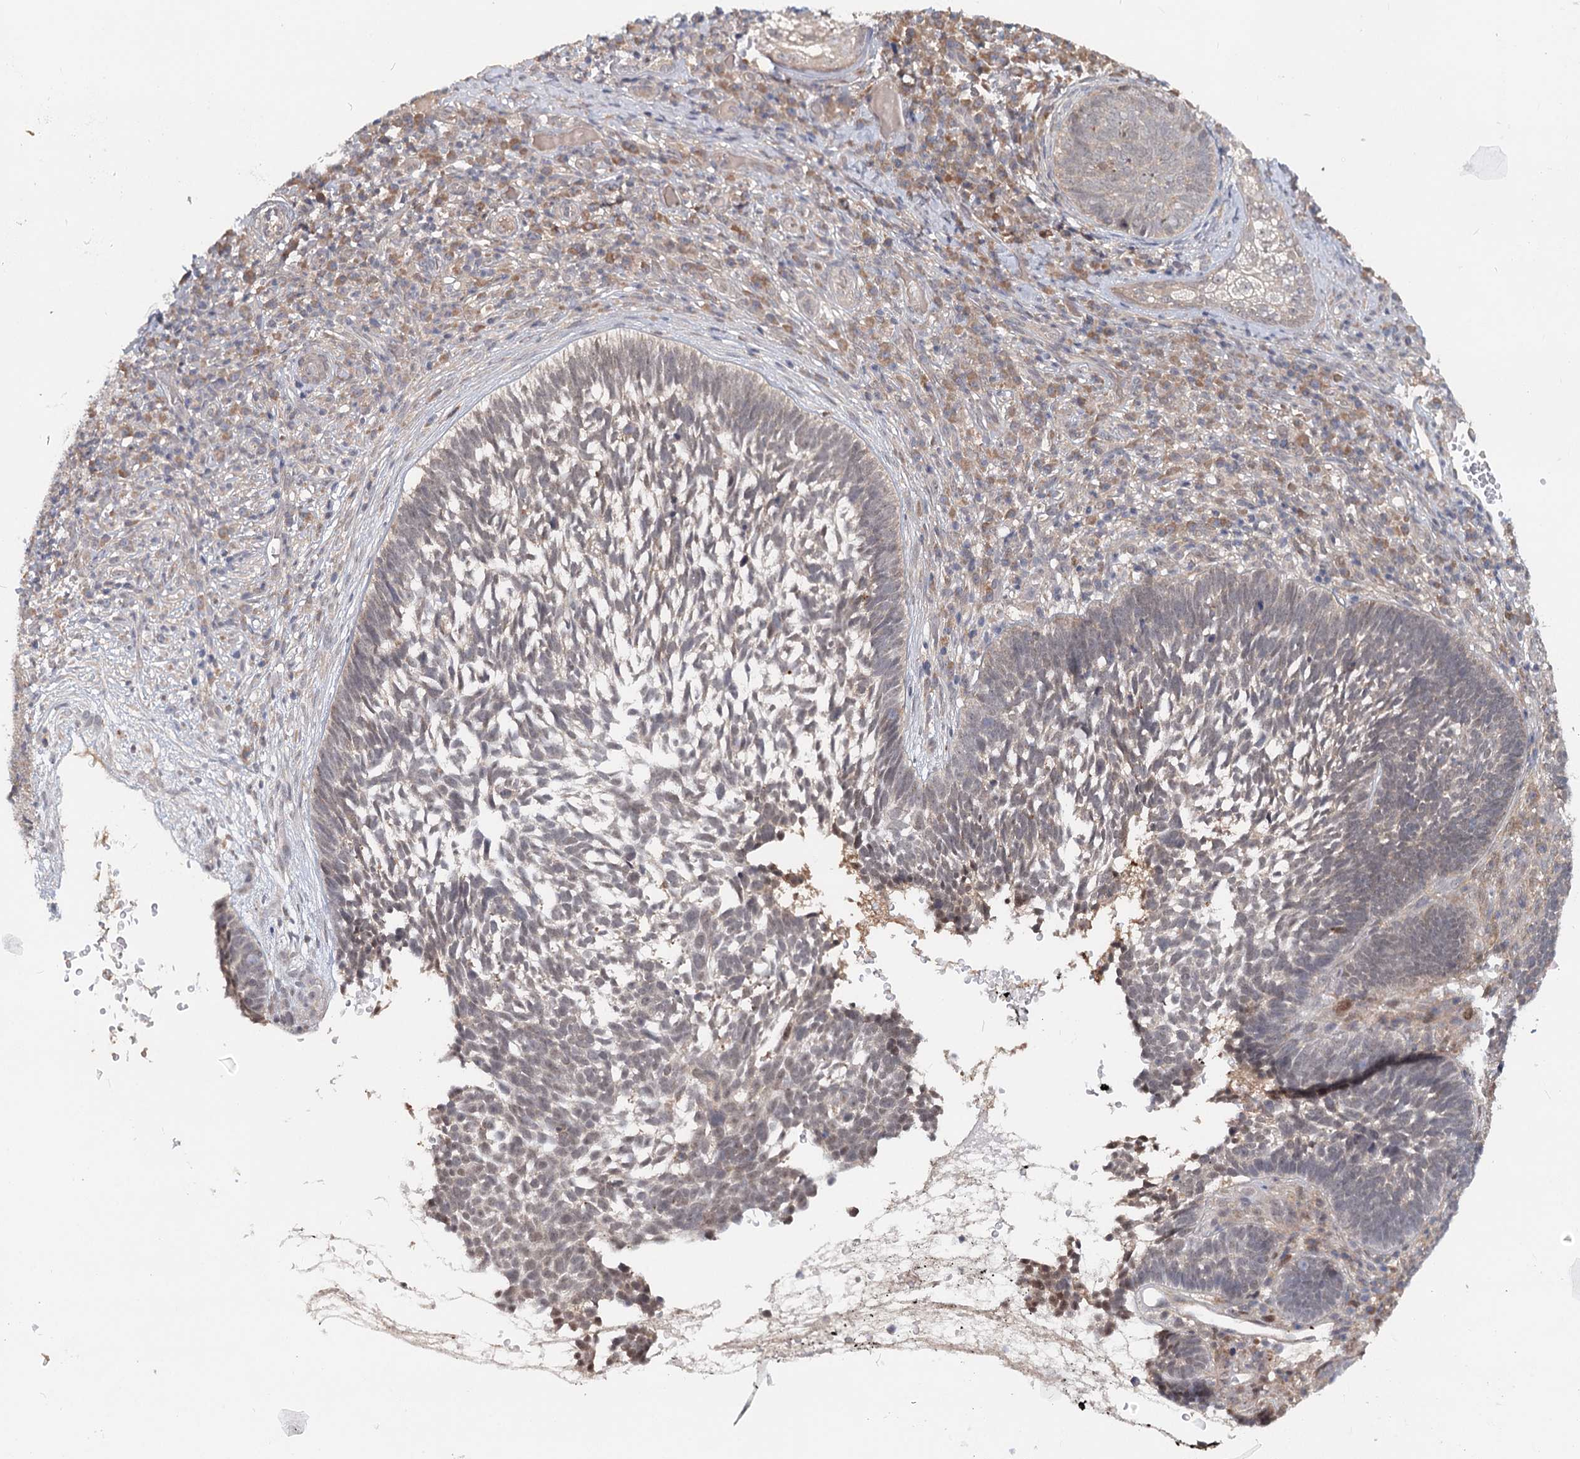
{"staining": {"intensity": "weak", "quantity": "25%-75%", "location": "cytoplasmic/membranous"}, "tissue": "skin cancer", "cell_type": "Tumor cells", "image_type": "cancer", "snomed": [{"axis": "morphology", "description": "Basal cell carcinoma"}, {"axis": "topography", "description": "Skin"}], "caption": "Immunohistochemical staining of human skin basal cell carcinoma shows low levels of weak cytoplasmic/membranous protein staining in about 25%-75% of tumor cells.", "gene": "AP3B1", "patient": {"sex": "male", "age": 88}}